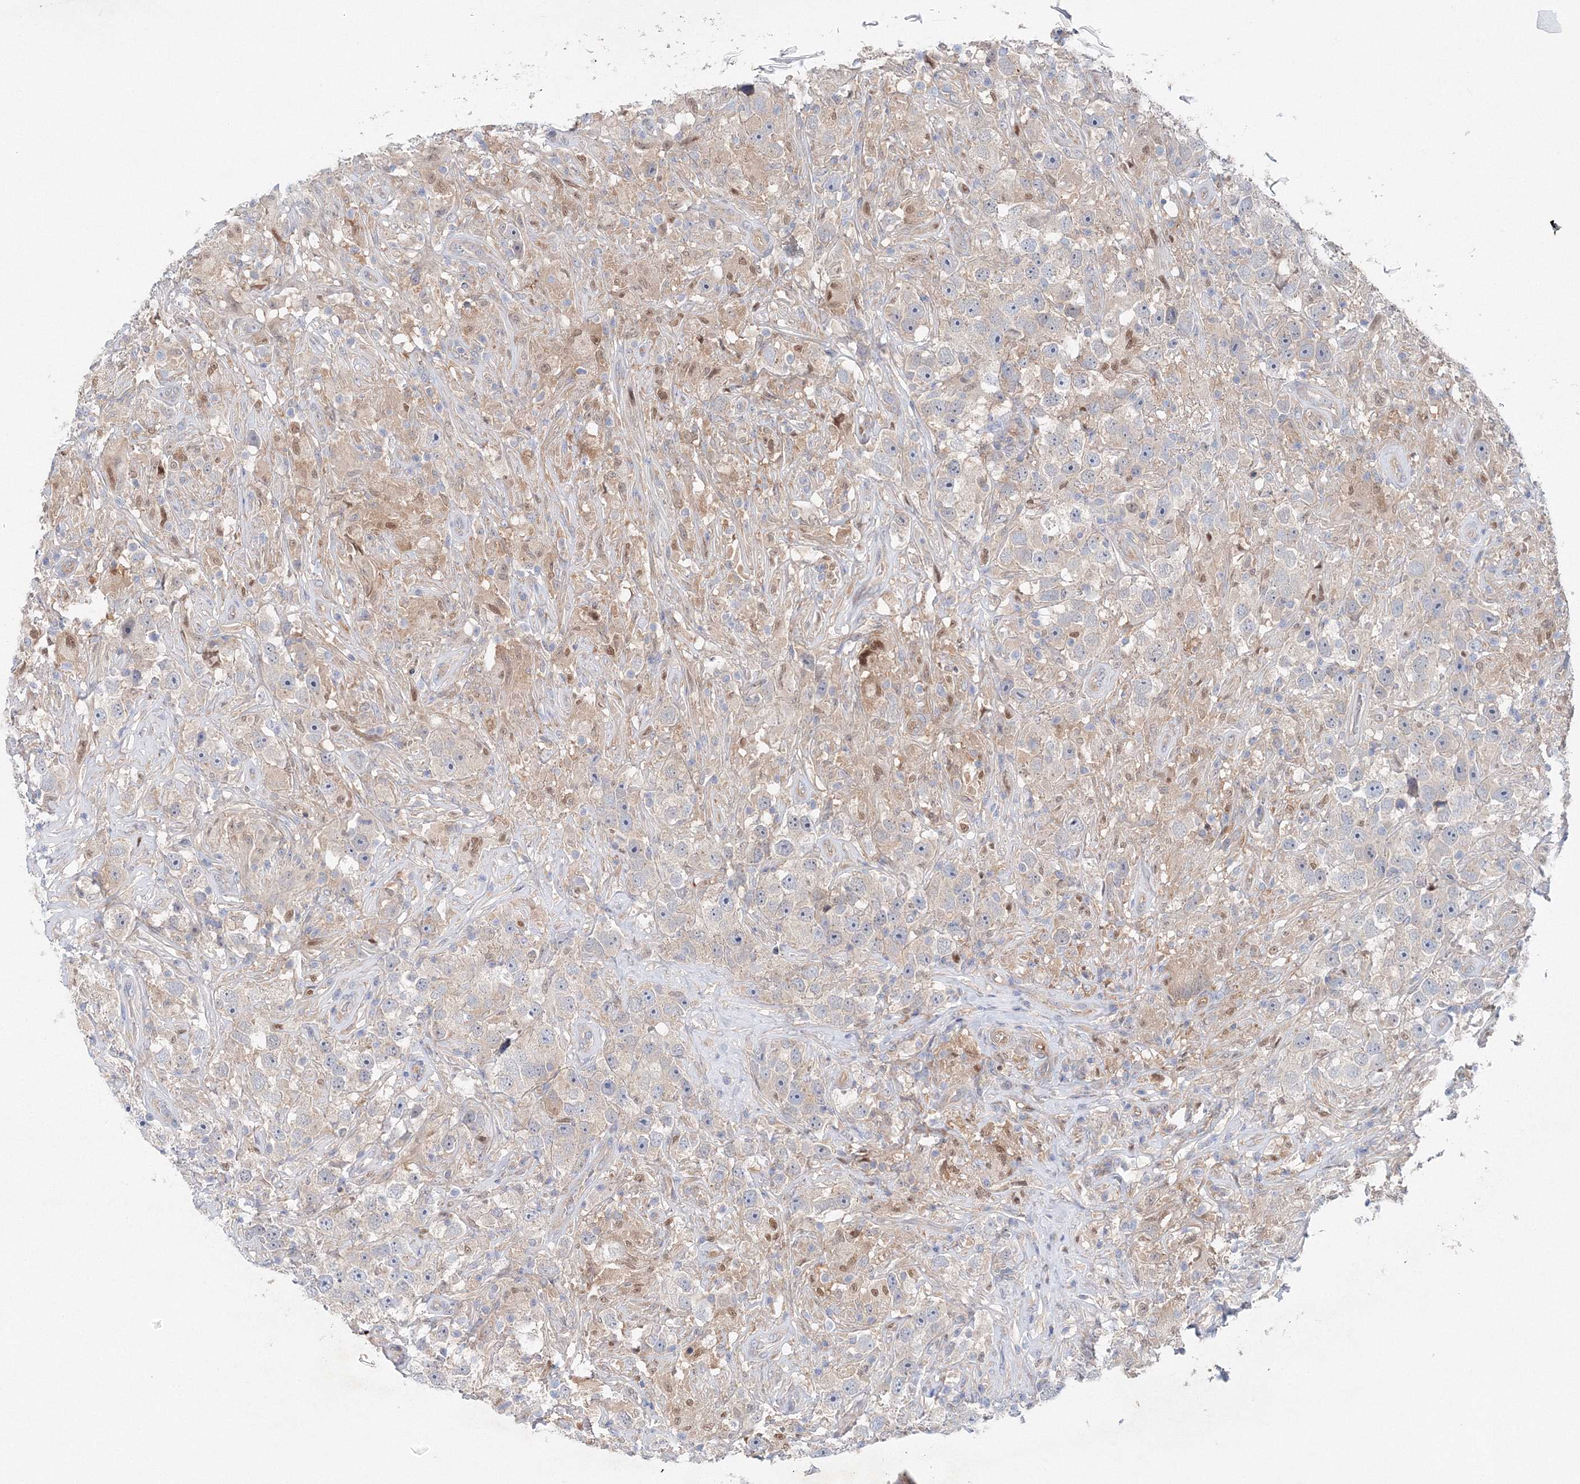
{"staining": {"intensity": "negative", "quantity": "none", "location": "none"}, "tissue": "testis cancer", "cell_type": "Tumor cells", "image_type": "cancer", "snomed": [{"axis": "morphology", "description": "Seminoma, NOS"}, {"axis": "topography", "description": "Testis"}], "caption": "Immunohistochemistry (IHC) photomicrograph of neoplastic tissue: human testis cancer (seminoma) stained with DAB displays no significant protein staining in tumor cells.", "gene": "TPRKB", "patient": {"sex": "male", "age": 49}}